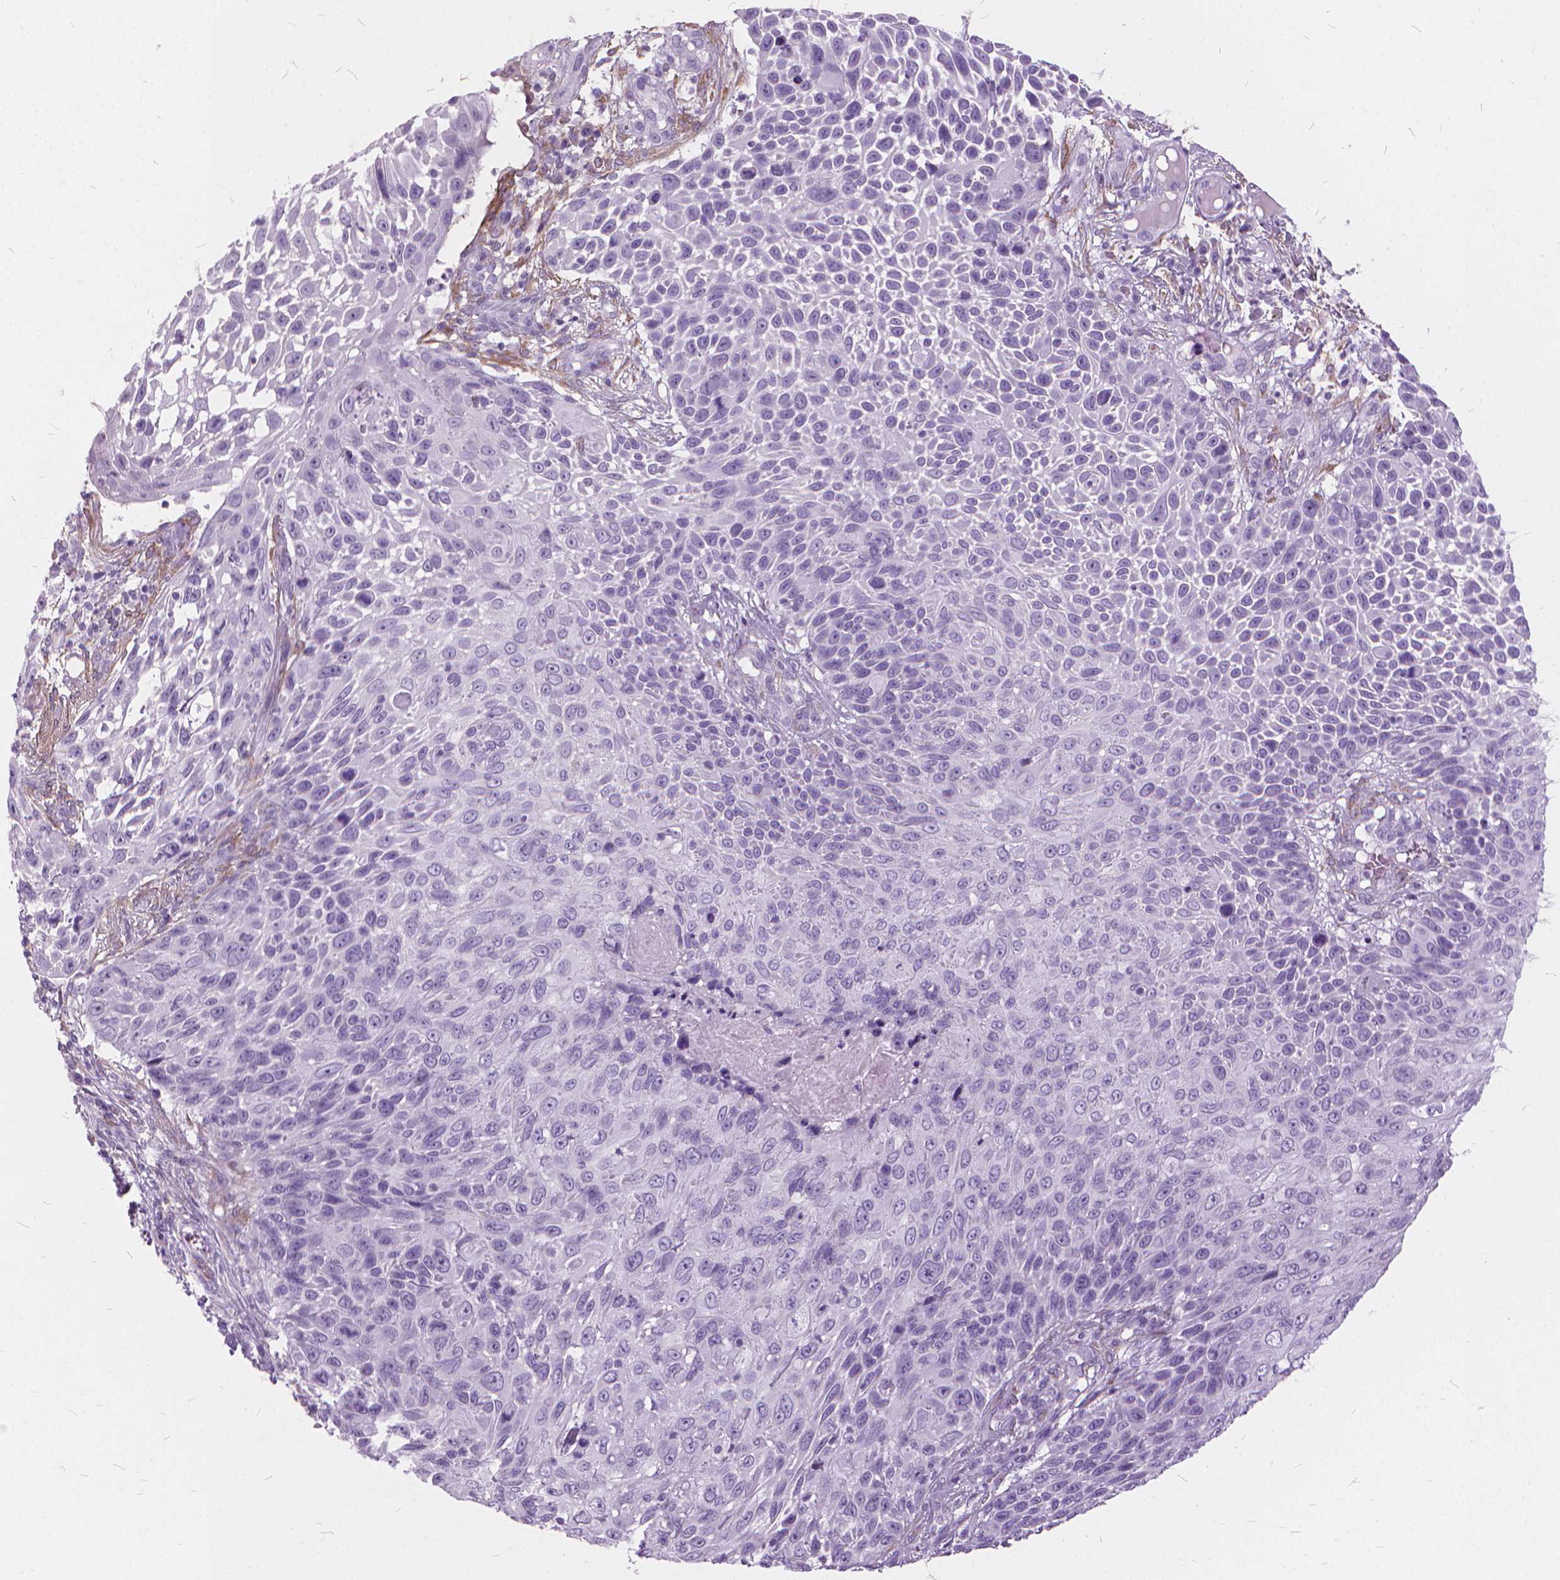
{"staining": {"intensity": "negative", "quantity": "none", "location": "none"}, "tissue": "skin cancer", "cell_type": "Tumor cells", "image_type": "cancer", "snomed": [{"axis": "morphology", "description": "Squamous cell carcinoma, NOS"}, {"axis": "topography", "description": "Skin"}], "caption": "The micrograph displays no staining of tumor cells in skin cancer.", "gene": "DNM1", "patient": {"sex": "male", "age": 92}}